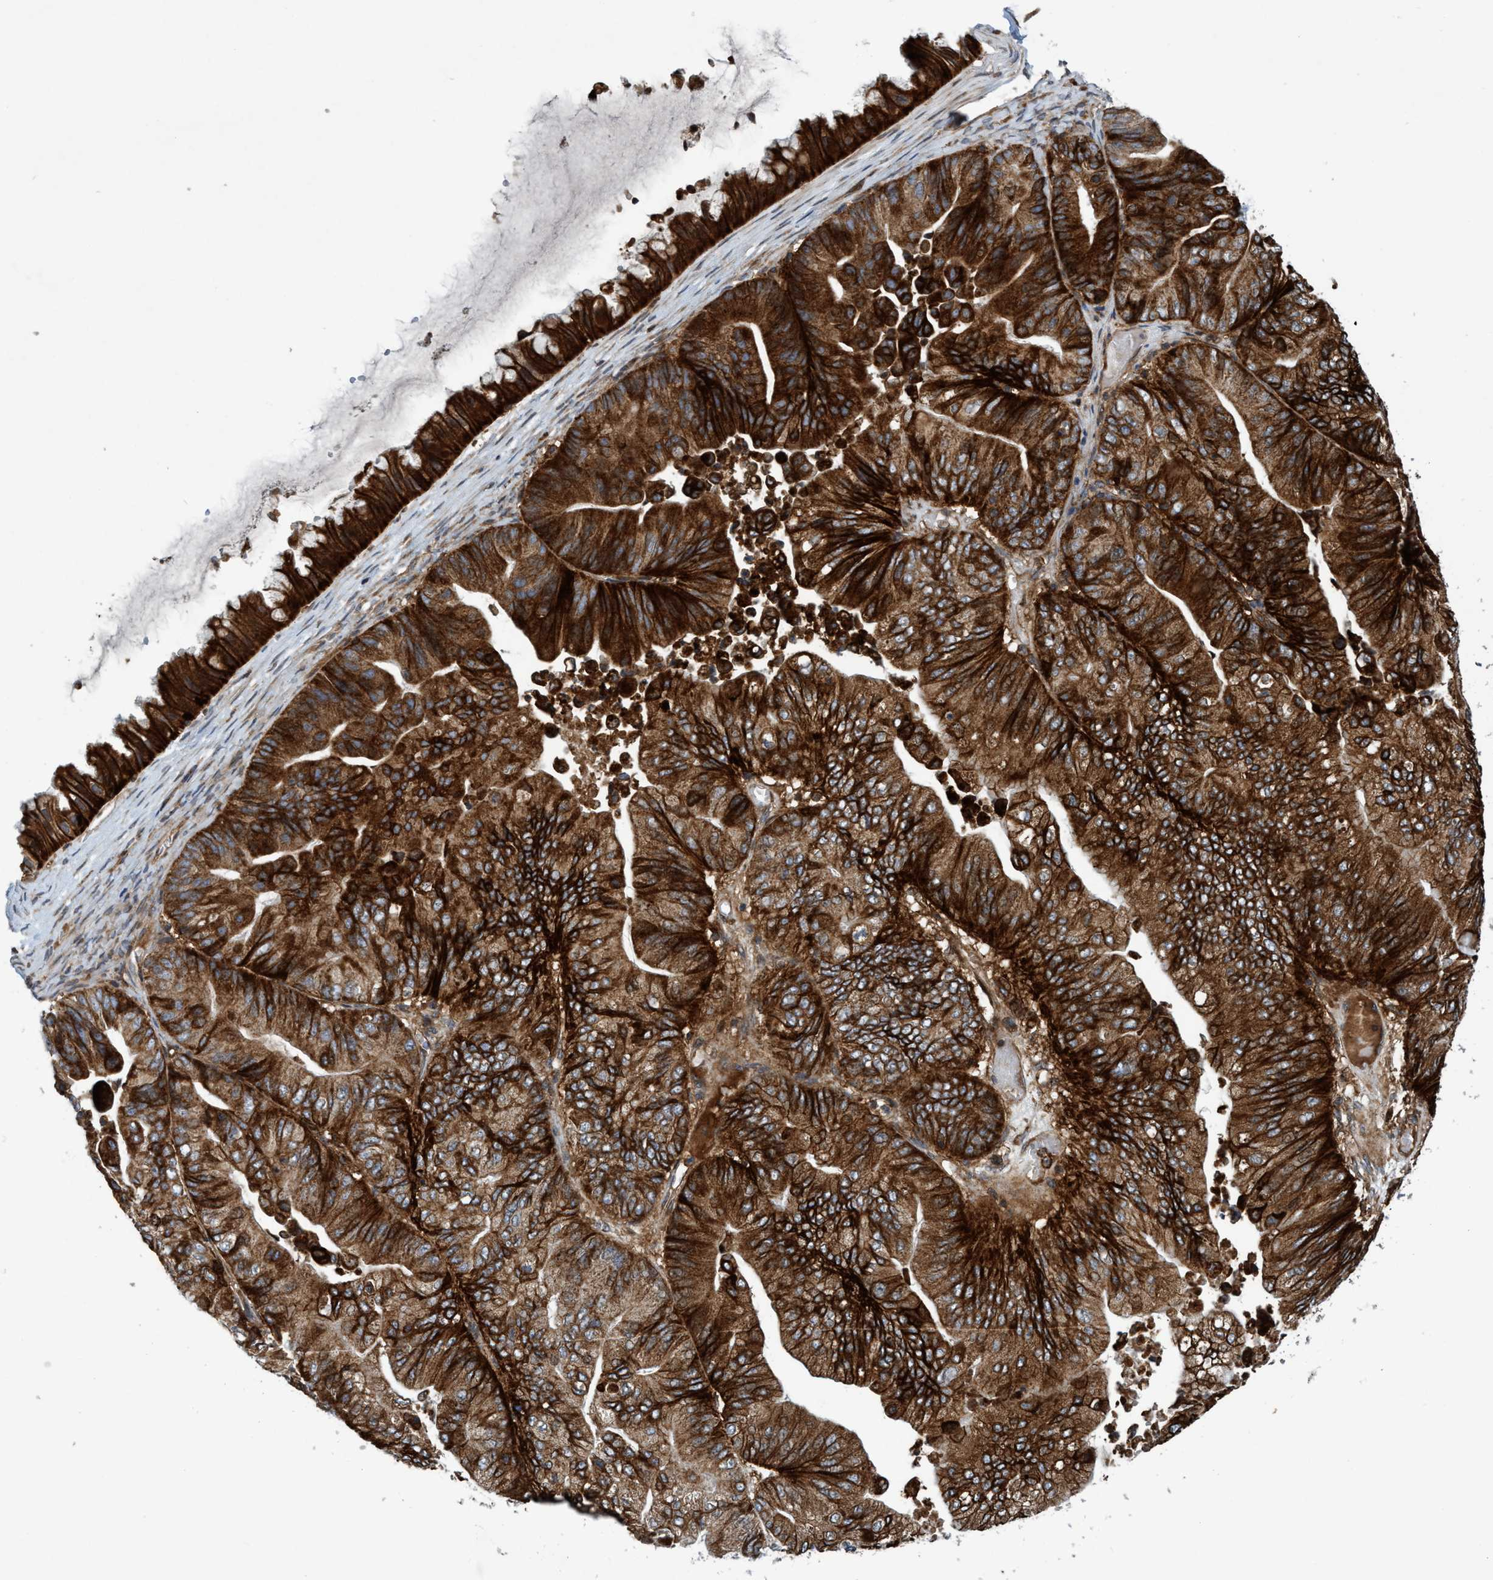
{"staining": {"intensity": "strong", "quantity": ">75%", "location": "cytoplasmic/membranous"}, "tissue": "ovarian cancer", "cell_type": "Tumor cells", "image_type": "cancer", "snomed": [{"axis": "morphology", "description": "Cystadenocarcinoma, mucinous, NOS"}, {"axis": "topography", "description": "Ovary"}], "caption": "DAB (3,3'-diaminobenzidine) immunohistochemical staining of ovarian mucinous cystadenocarcinoma demonstrates strong cytoplasmic/membranous protein expression in about >75% of tumor cells. (brown staining indicates protein expression, while blue staining denotes nuclei).", "gene": "SLC16A3", "patient": {"sex": "female", "age": 61}}